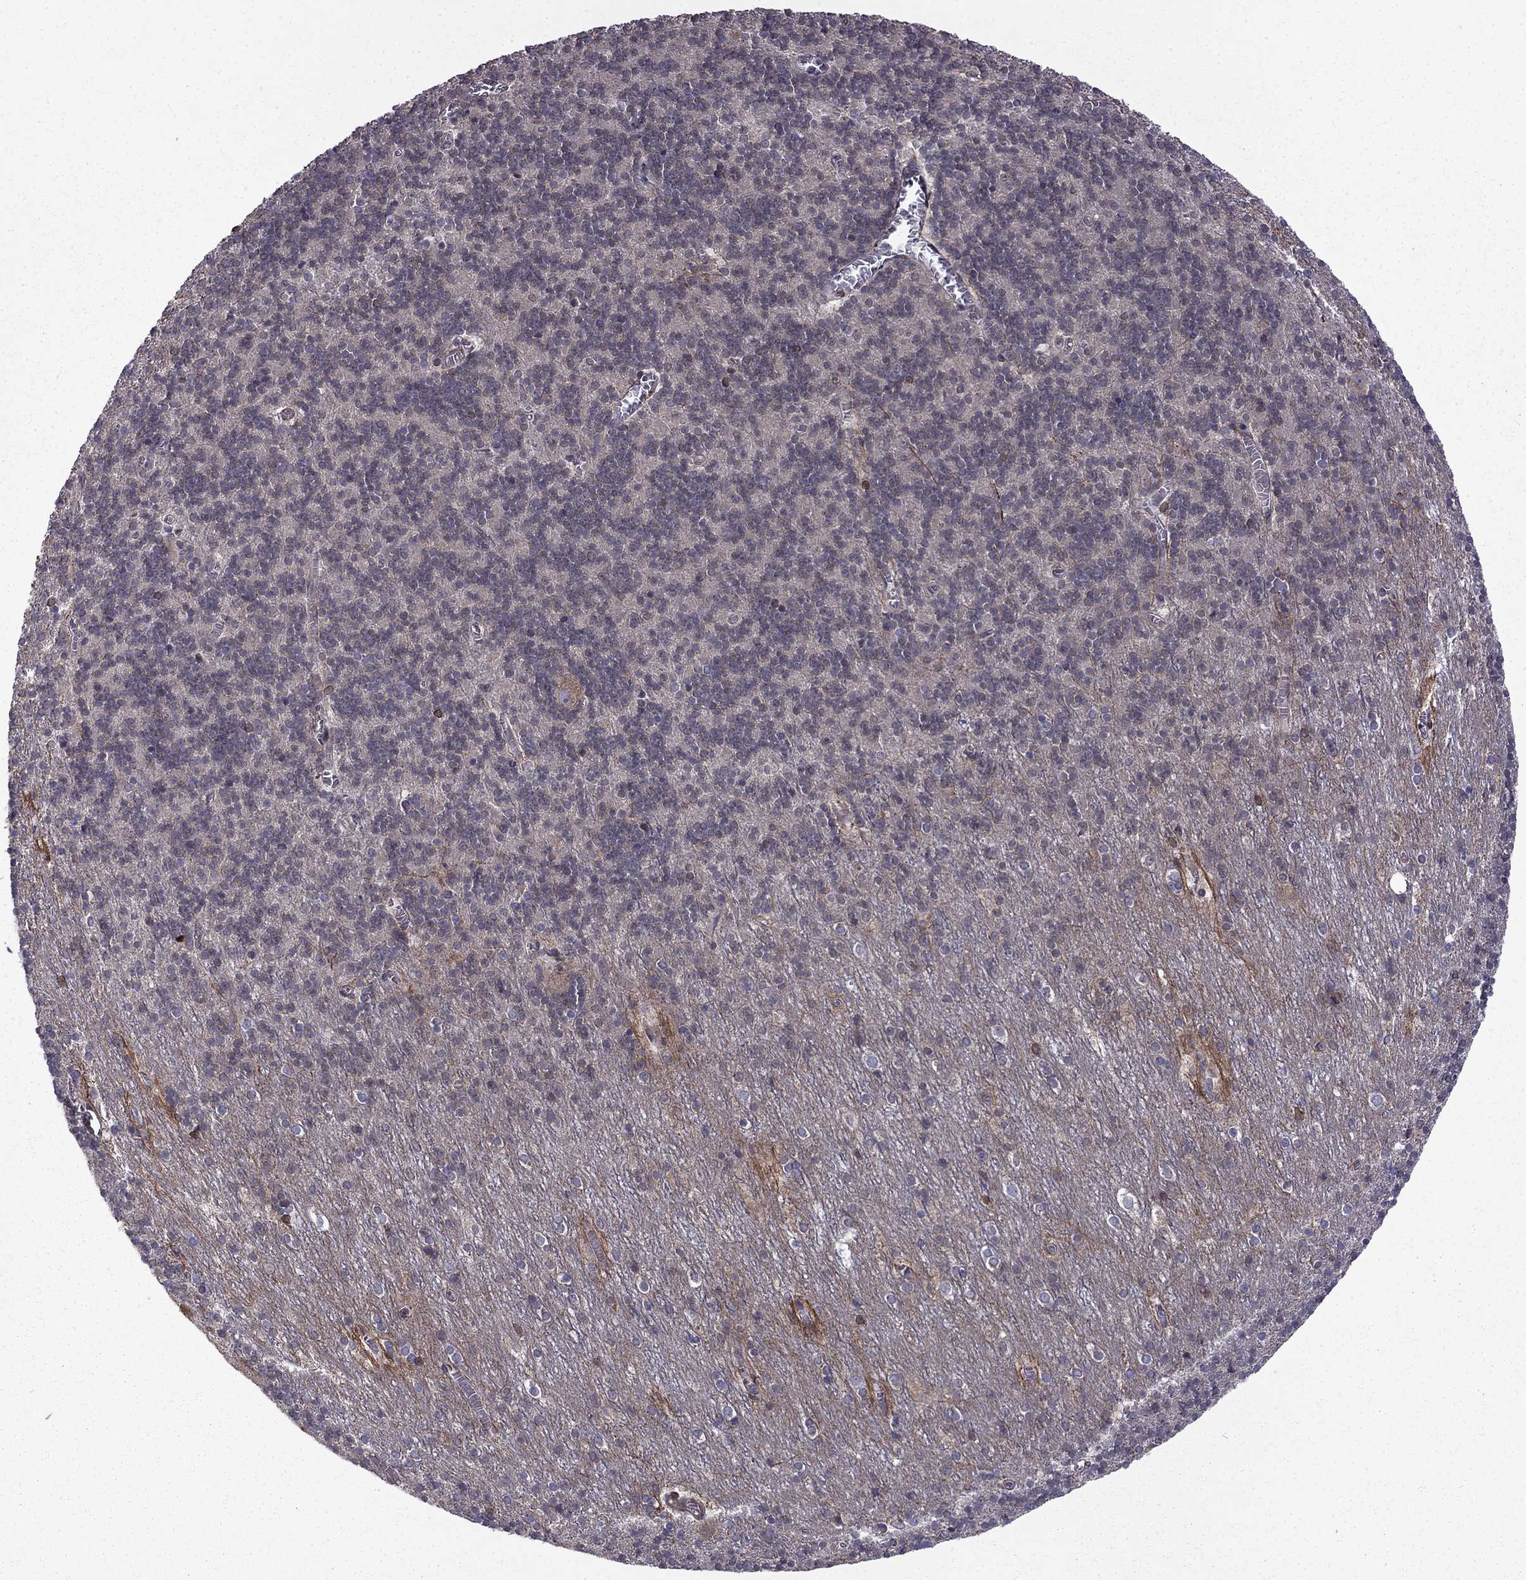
{"staining": {"intensity": "negative", "quantity": "none", "location": "none"}, "tissue": "cerebellum", "cell_type": "Cells in granular layer", "image_type": "normal", "snomed": [{"axis": "morphology", "description": "Normal tissue, NOS"}, {"axis": "topography", "description": "Cerebellum"}], "caption": "There is no significant staining in cells in granular layer of cerebellum. Nuclei are stained in blue.", "gene": "CDC42BPA", "patient": {"sex": "male", "age": 70}}